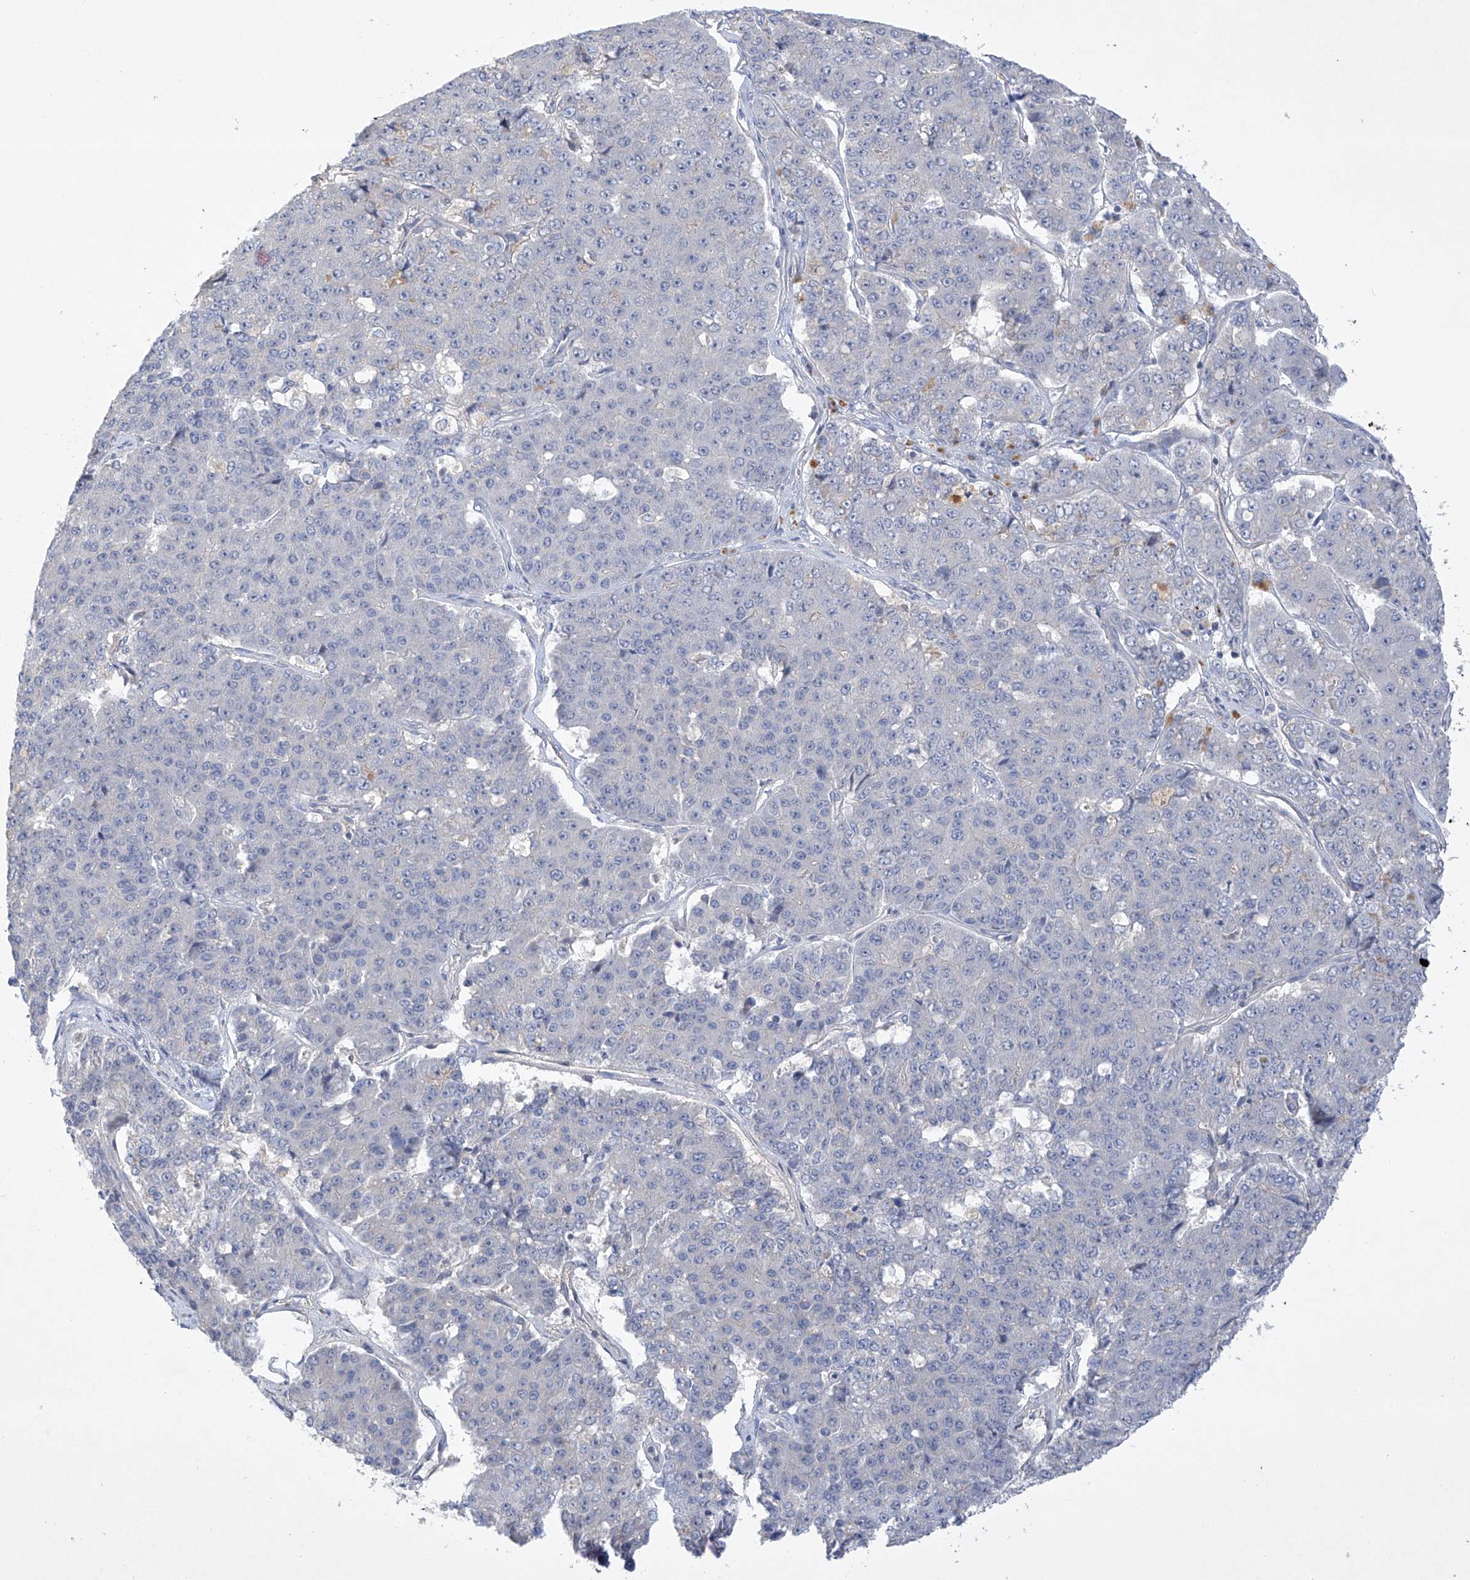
{"staining": {"intensity": "negative", "quantity": "none", "location": "none"}, "tissue": "pancreatic cancer", "cell_type": "Tumor cells", "image_type": "cancer", "snomed": [{"axis": "morphology", "description": "Adenocarcinoma, NOS"}, {"axis": "topography", "description": "Pancreas"}], "caption": "Immunohistochemistry micrograph of pancreatic cancer (adenocarcinoma) stained for a protein (brown), which reveals no positivity in tumor cells.", "gene": "PRSS12", "patient": {"sex": "male", "age": 50}}